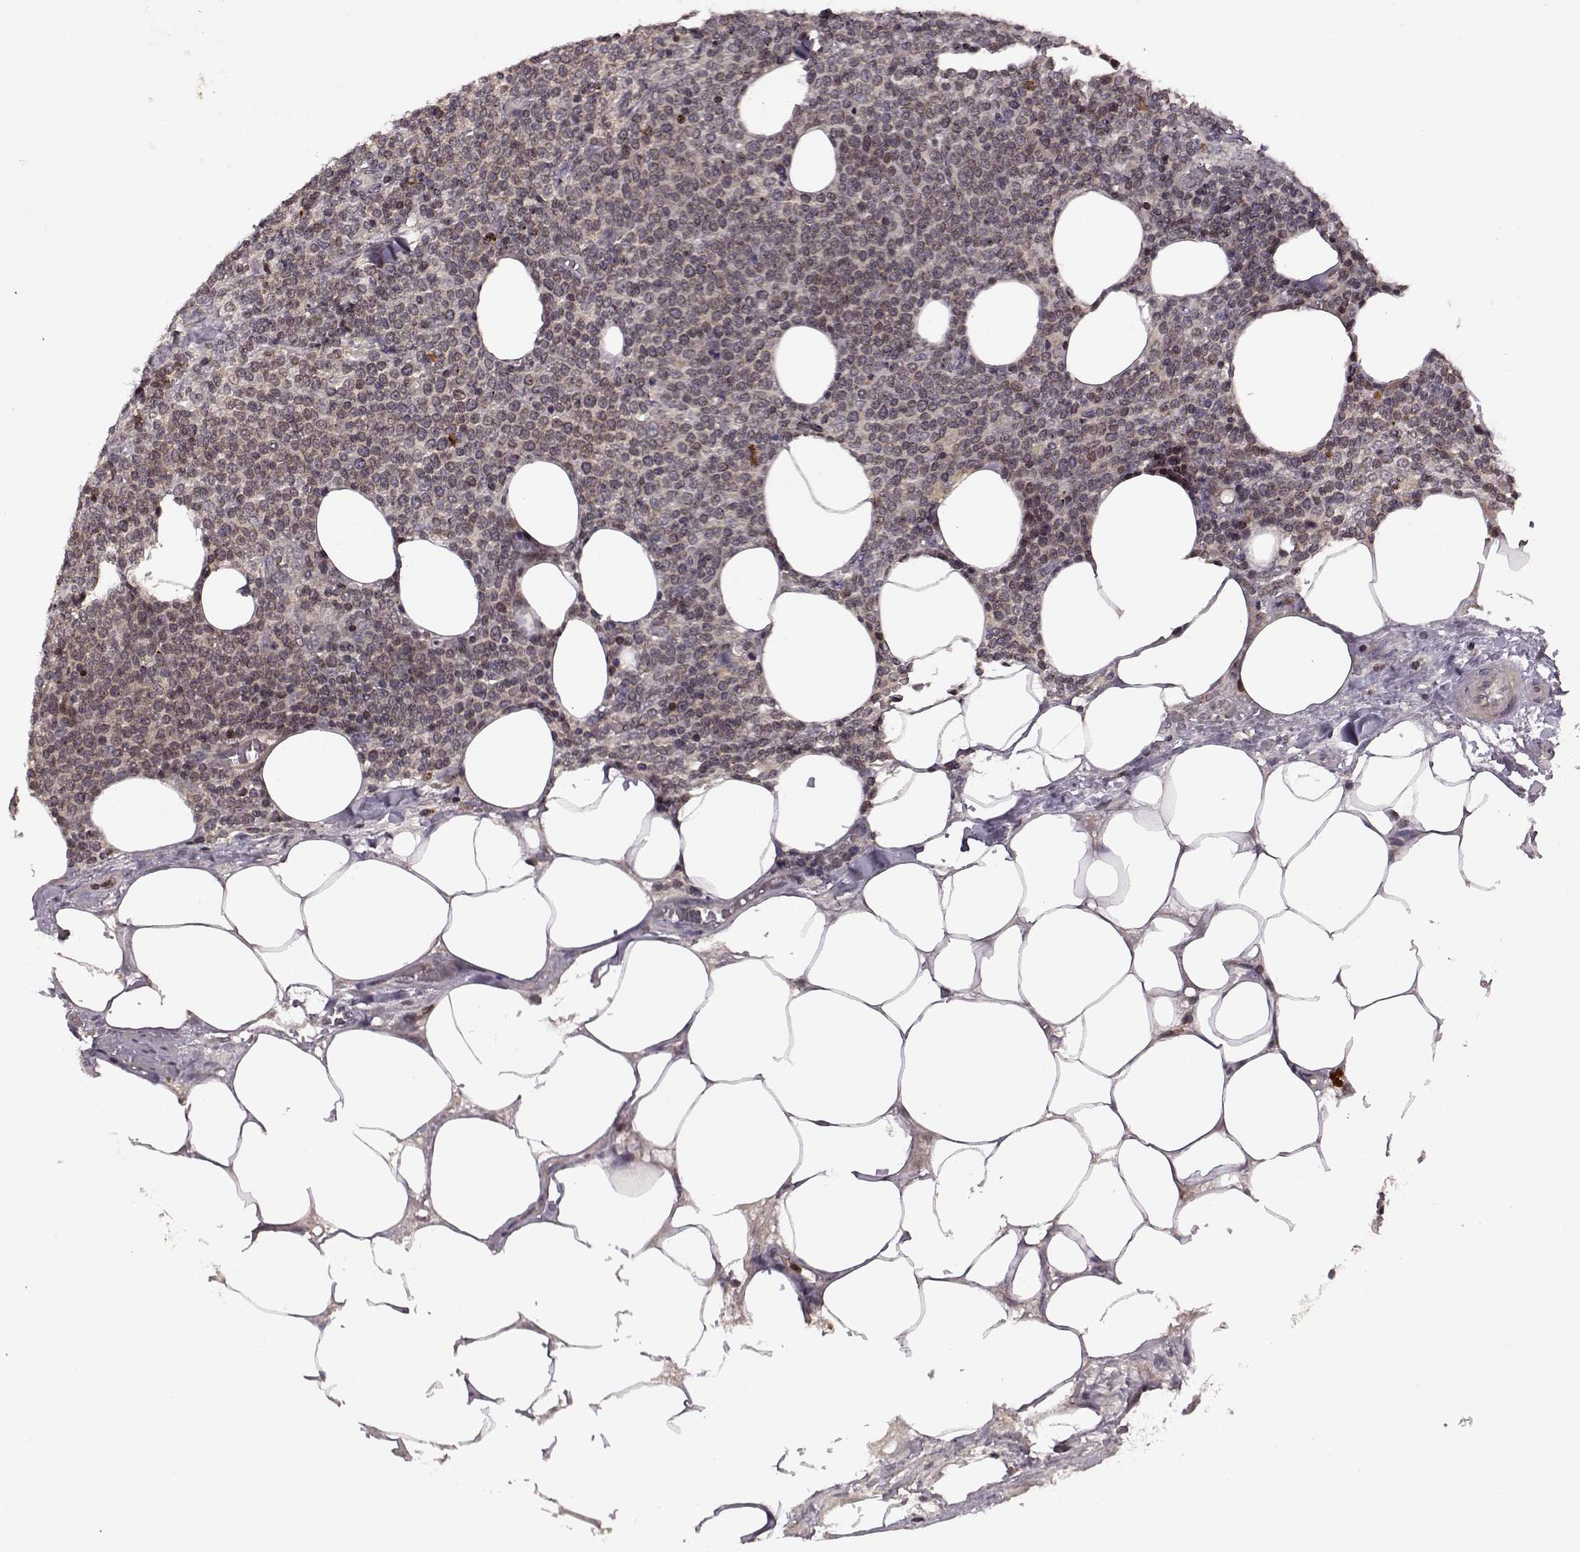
{"staining": {"intensity": "weak", "quantity": ">75%", "location": "cytoplasmic/membranous"}, "tissue": "lymphoma", "cell_type": "Tumor cells", "image_type": "cancer", "snomed": [{"axis": "morphology", "description": "Malignant lymphoma, non-Hodgkin's type, High grade"}, {"axis": "topography", "description": "Lymph node"}], "caption": "This is a photomicrograph of immunohistochemistry (IHC) staining of malignant lymphoma, non-Hodgkin's type (high-grade), which shows weak expression in the cytoplasmic/membranous of tumor cells.", "gene": "TRMU", "patient": {"sex": "male", "age": 61}}